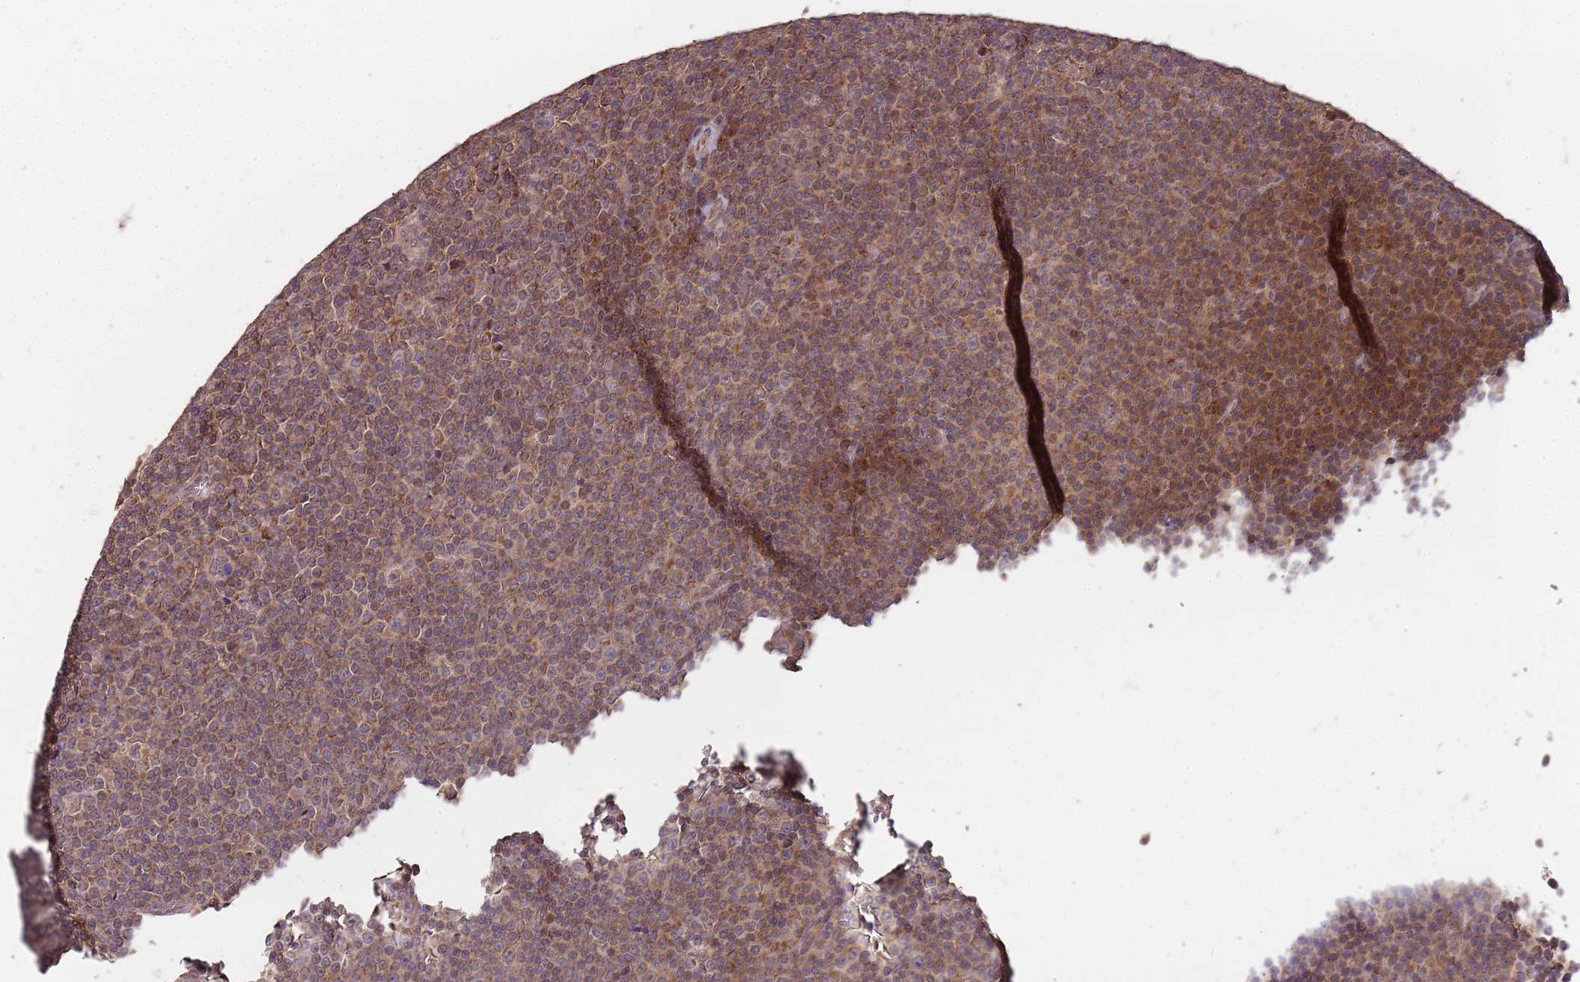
{"staining": {"intensity": "moderate", "quantity": "25%-75%", "location": "cytoplasmic/membranous"}, "tissue": "lymphoma", "cell_type": "Tumor cells", "image_type": "cancer", "snomed": [{"axis": "morphology", "description": "Malignant lymphoma, non-Hodgkin's type, Low grade"}, {"axis": "topography", "description": "Lymph node"}], "caption": "This histopathology image reveals immunohistochemistry staining of low-grade malignant lymphoma, non-Hodgkin's type, with medium moderate cytoplasmic/membranous positivity in about 25%-75% of tumor cells.", "gene": "LIN37", "patient": {"sex": "female", "age": 67}}